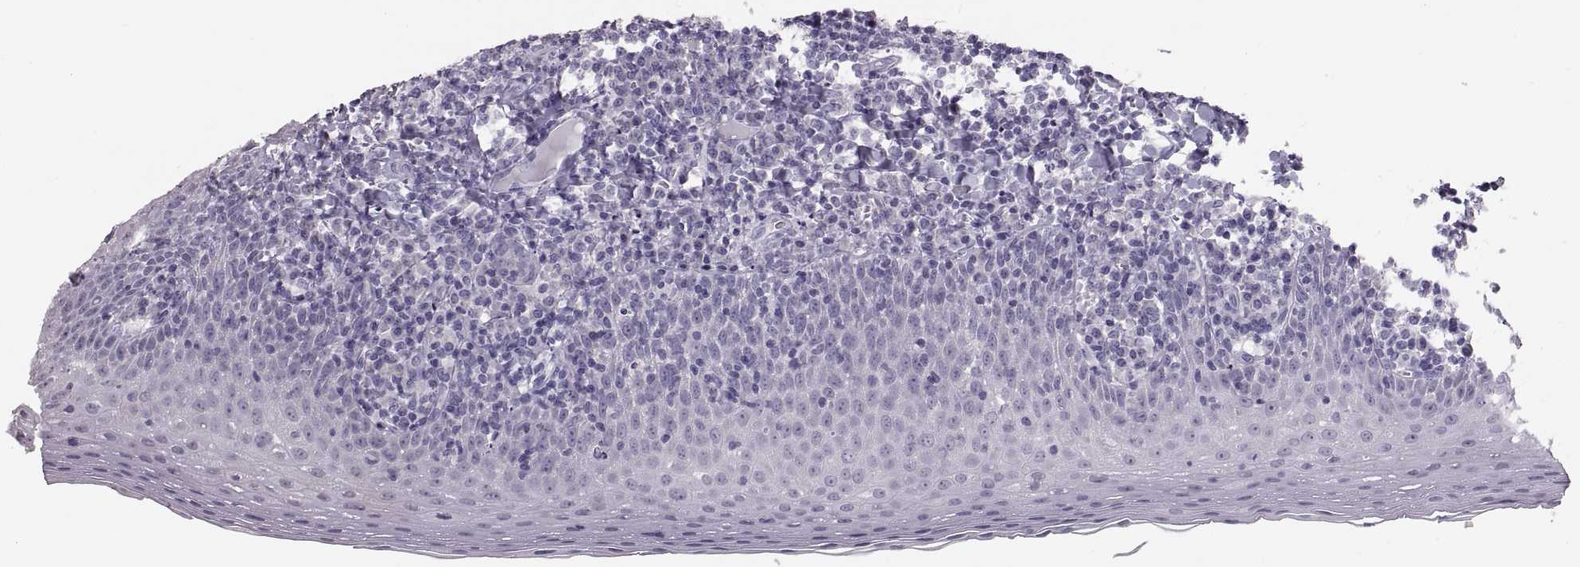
{"staining": {"intensity": "negative", "quantity": "none", "location": "none"}, "tissue": "tonsil", "cell_type": "Germinal center cells", "image_type": "normal", "snomed": [{"axis": "morphology", "description": "Normal tissue, NOS"}, {"axis": "morphology", "description": "Inflammation, NOS"}, {"axis": "topography", "description": "Tonsil"}], "caption": "Immunohistochemistry image of normal human tonsil stained for a protein (brown), which shows no positivity in germinal center cells. (IHC, brightfield microscopy, high magnification).", "gene": "WBP2NL", "patient": {"sex": "female", "age": 31}}